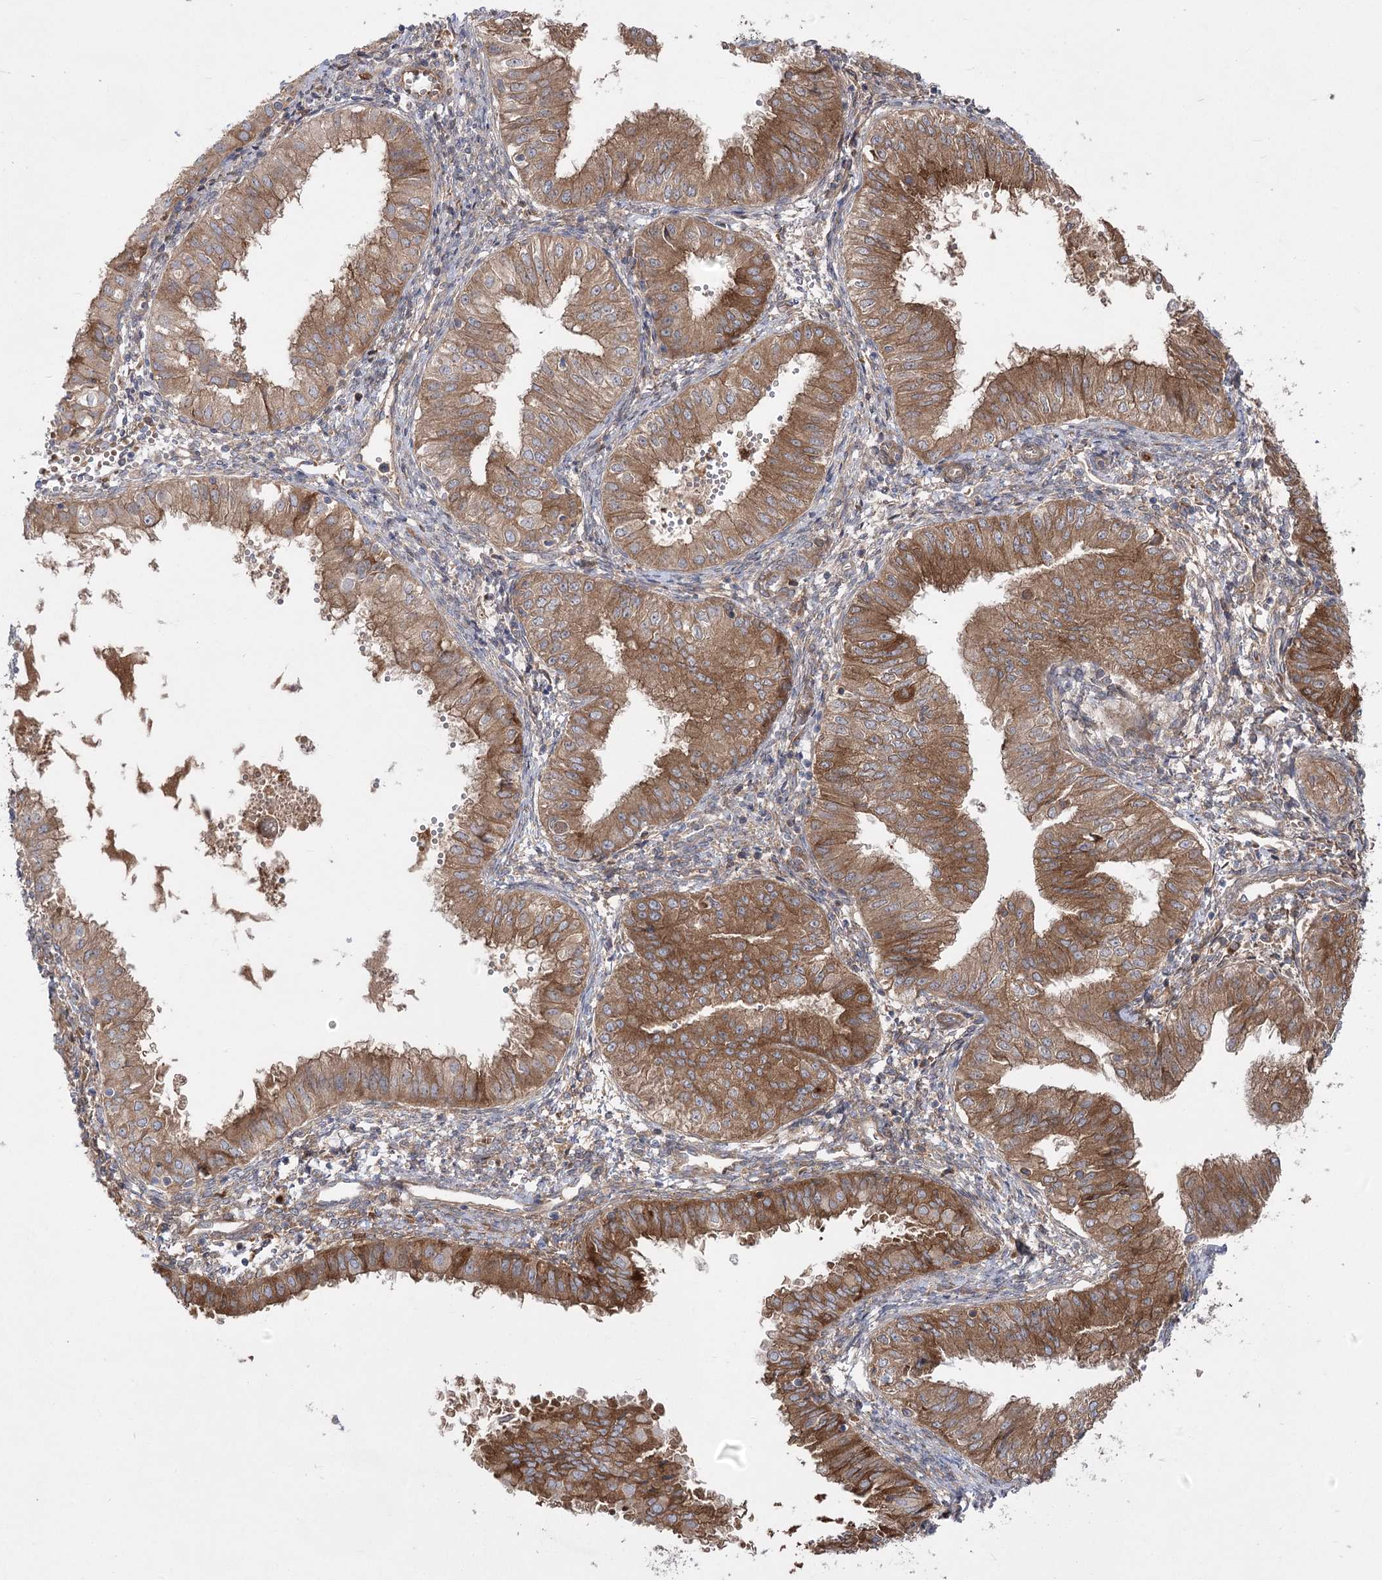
{"staining": {"intensity": "moderate", "quantity": ">75%", "location": "cytoplasmic/membranous"}, "tissue": "endometrial cancer", "cell_type": "Tumor cells", "image_type": "cancer", "snomed": [{"axis": "morphology", "description": "Normal tissue, NOS"}, {"axis": "morphology", "description": "Adenocarcinoma, NOS"}, {"axis": "topography", "description": "Endometrium"}], "caption": "Immunohistochemistry (IHC) micrograph of endometrial cancer (adenocarcinoma) stained for a protein (brown), which demonstrates medium levels of moderate cytoplasmic/membranous staining in about >75% of tumor cells.", "gene": "PLEKHA5", "patient": {"sex": "female", "age": 53}}